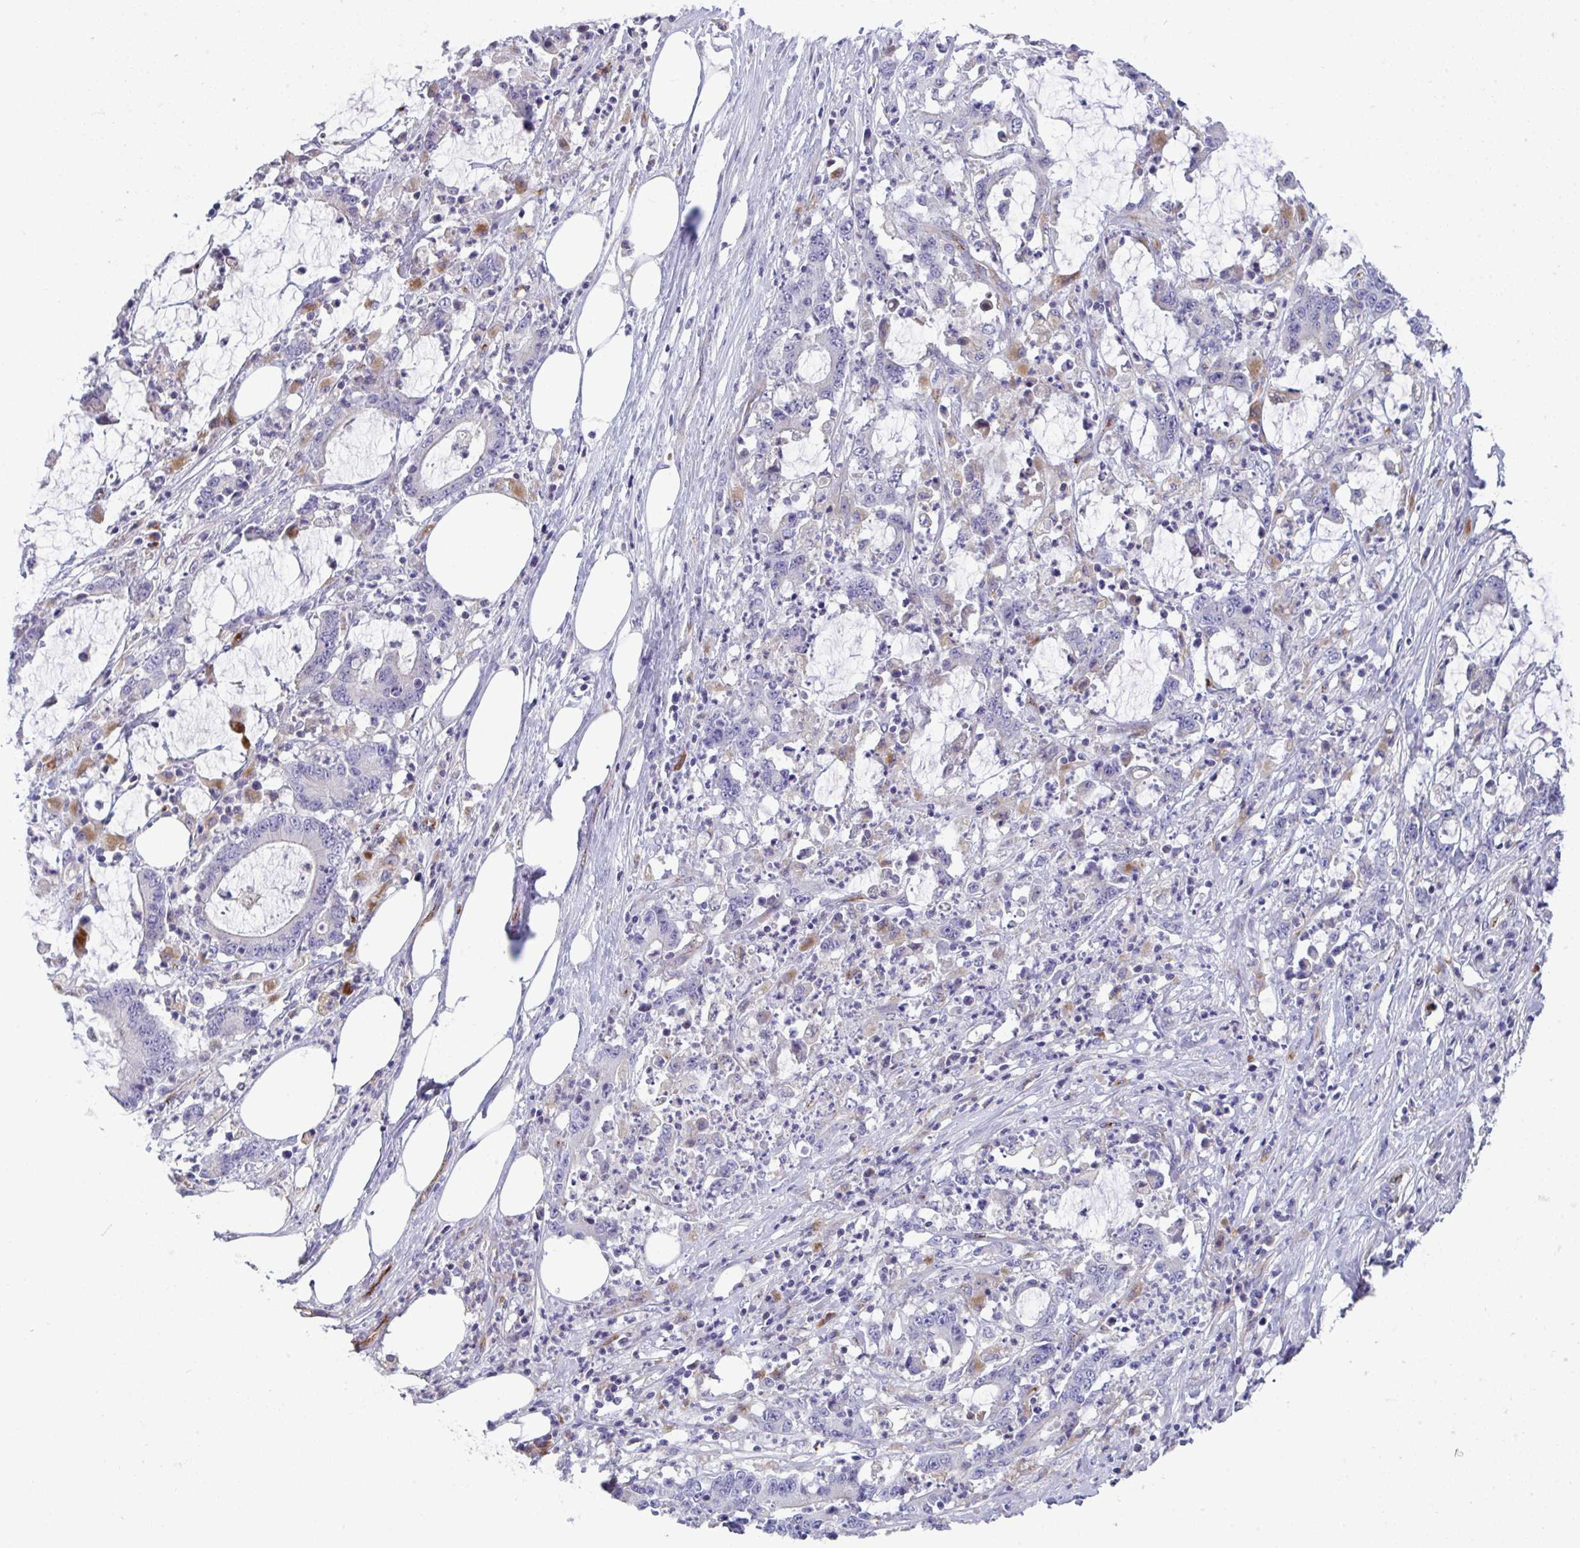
{"staining": {"intensity": "negative", "quantity": "none", "location": "none"}, "tissue": "stomach cancer", "cell_type": "Tumor cells", "image_type": "cancer", "snomed": [{"axis": "morphology", "description": "Adenocarcinoma, NOS"}, {"axis": "topography", "description": "Stomach, upper"}], "caption": "Human adenocarcinoma (stomach) stained for a protein using immunohistochemistry (IHC) reveals no staining in tumor cells.", "gene": "TOR1AIP2", "patient": {"sex": "male", "age": 68}}